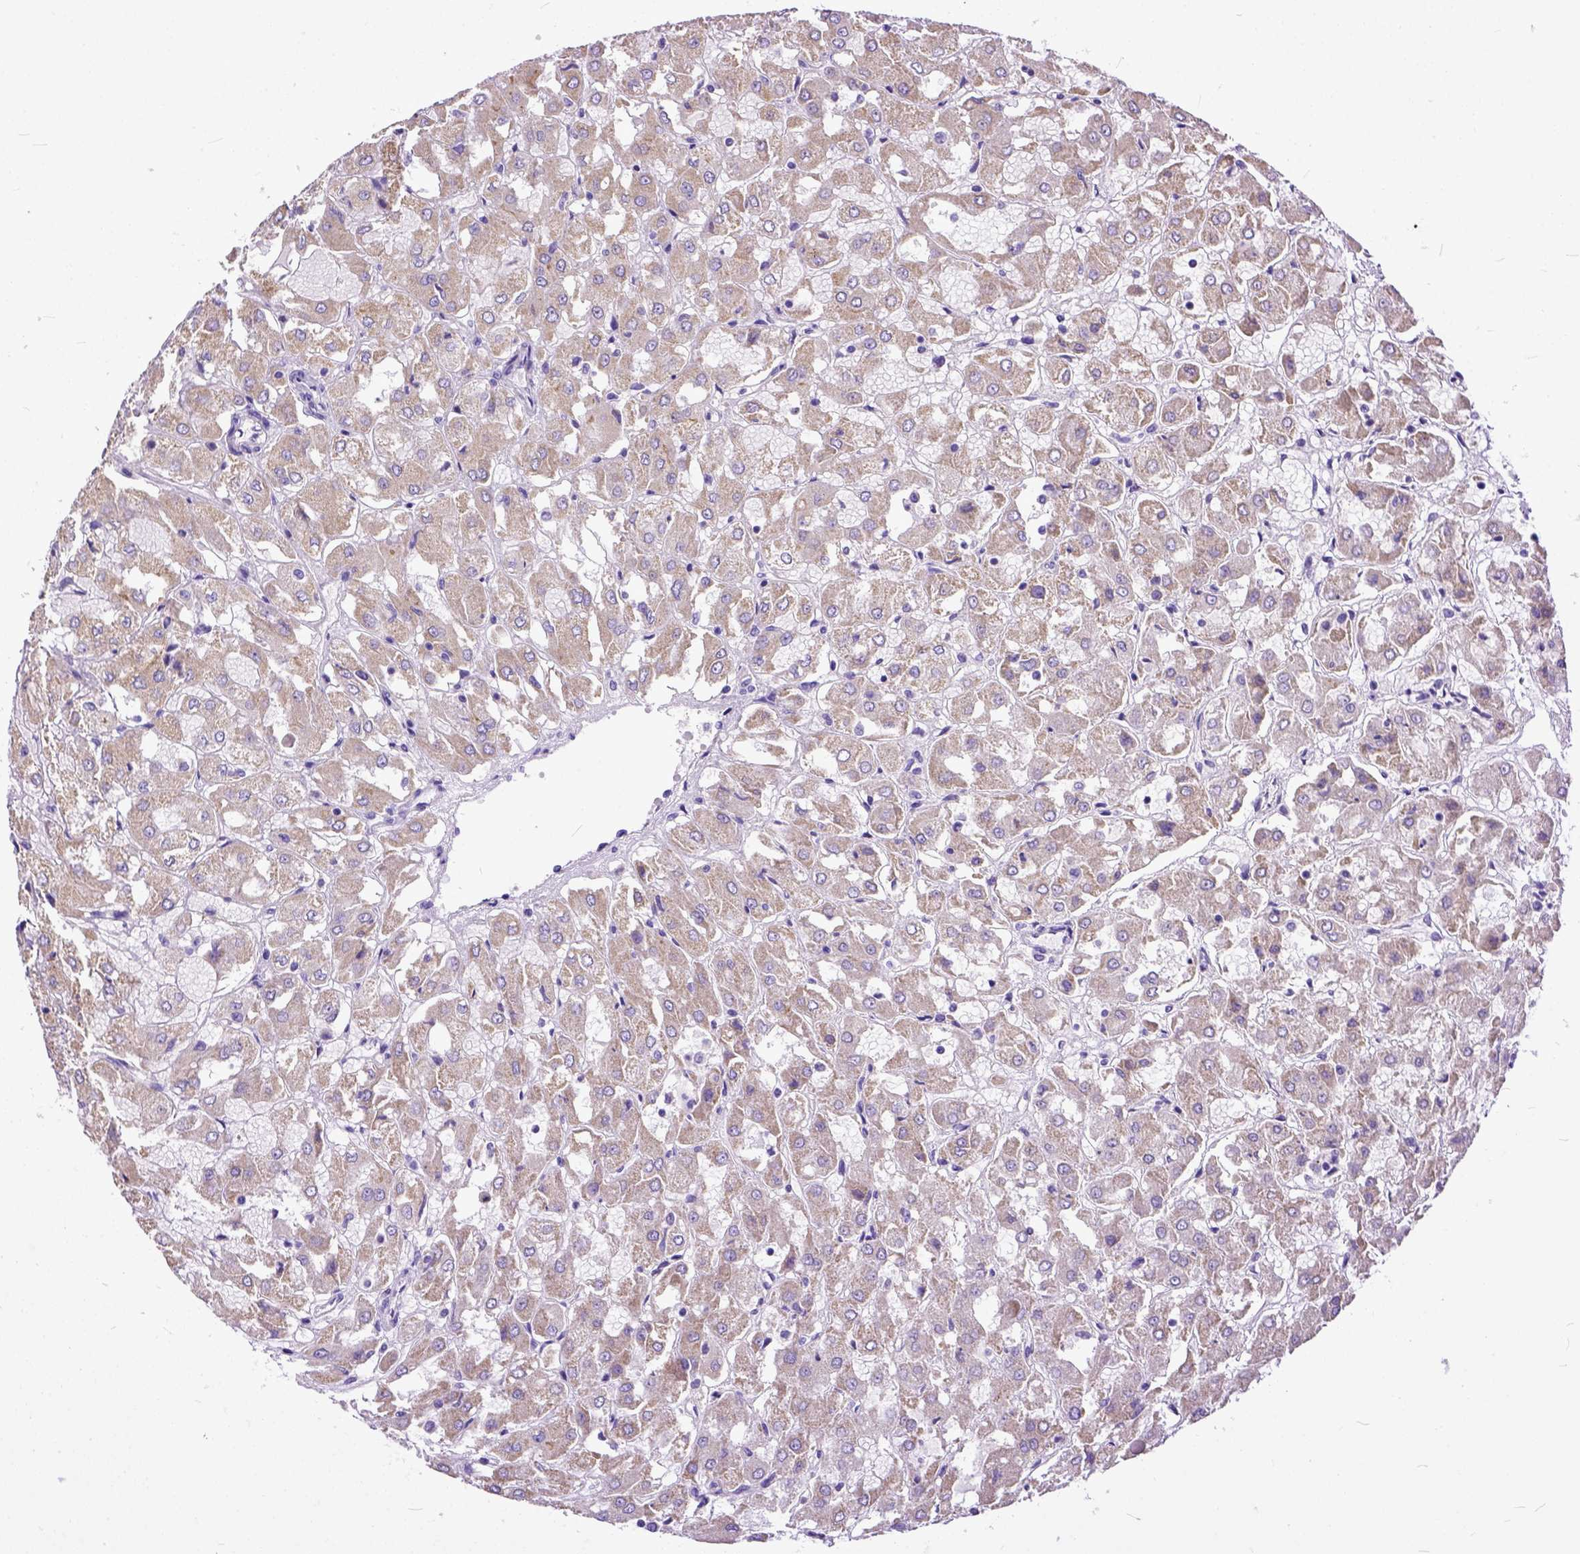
{"staining": {"intensity": "negative", "quantity": "none", "location": "none"}, "tissue": "renal cancer", "cell_type": "Tumor cells", "image_type": "cancer", "snomed": [{"axis": "morphology", "description": "Adenocarcinoma, NOS"}, {"axis": "topography", "description": "Kidney"}], "caption": "Immunohistochemical staining of human renal adenocarcinoma shows no significant expression in tumor cells.", "gene": "PPL", "patient": {"sex": "male", "age": 72}}